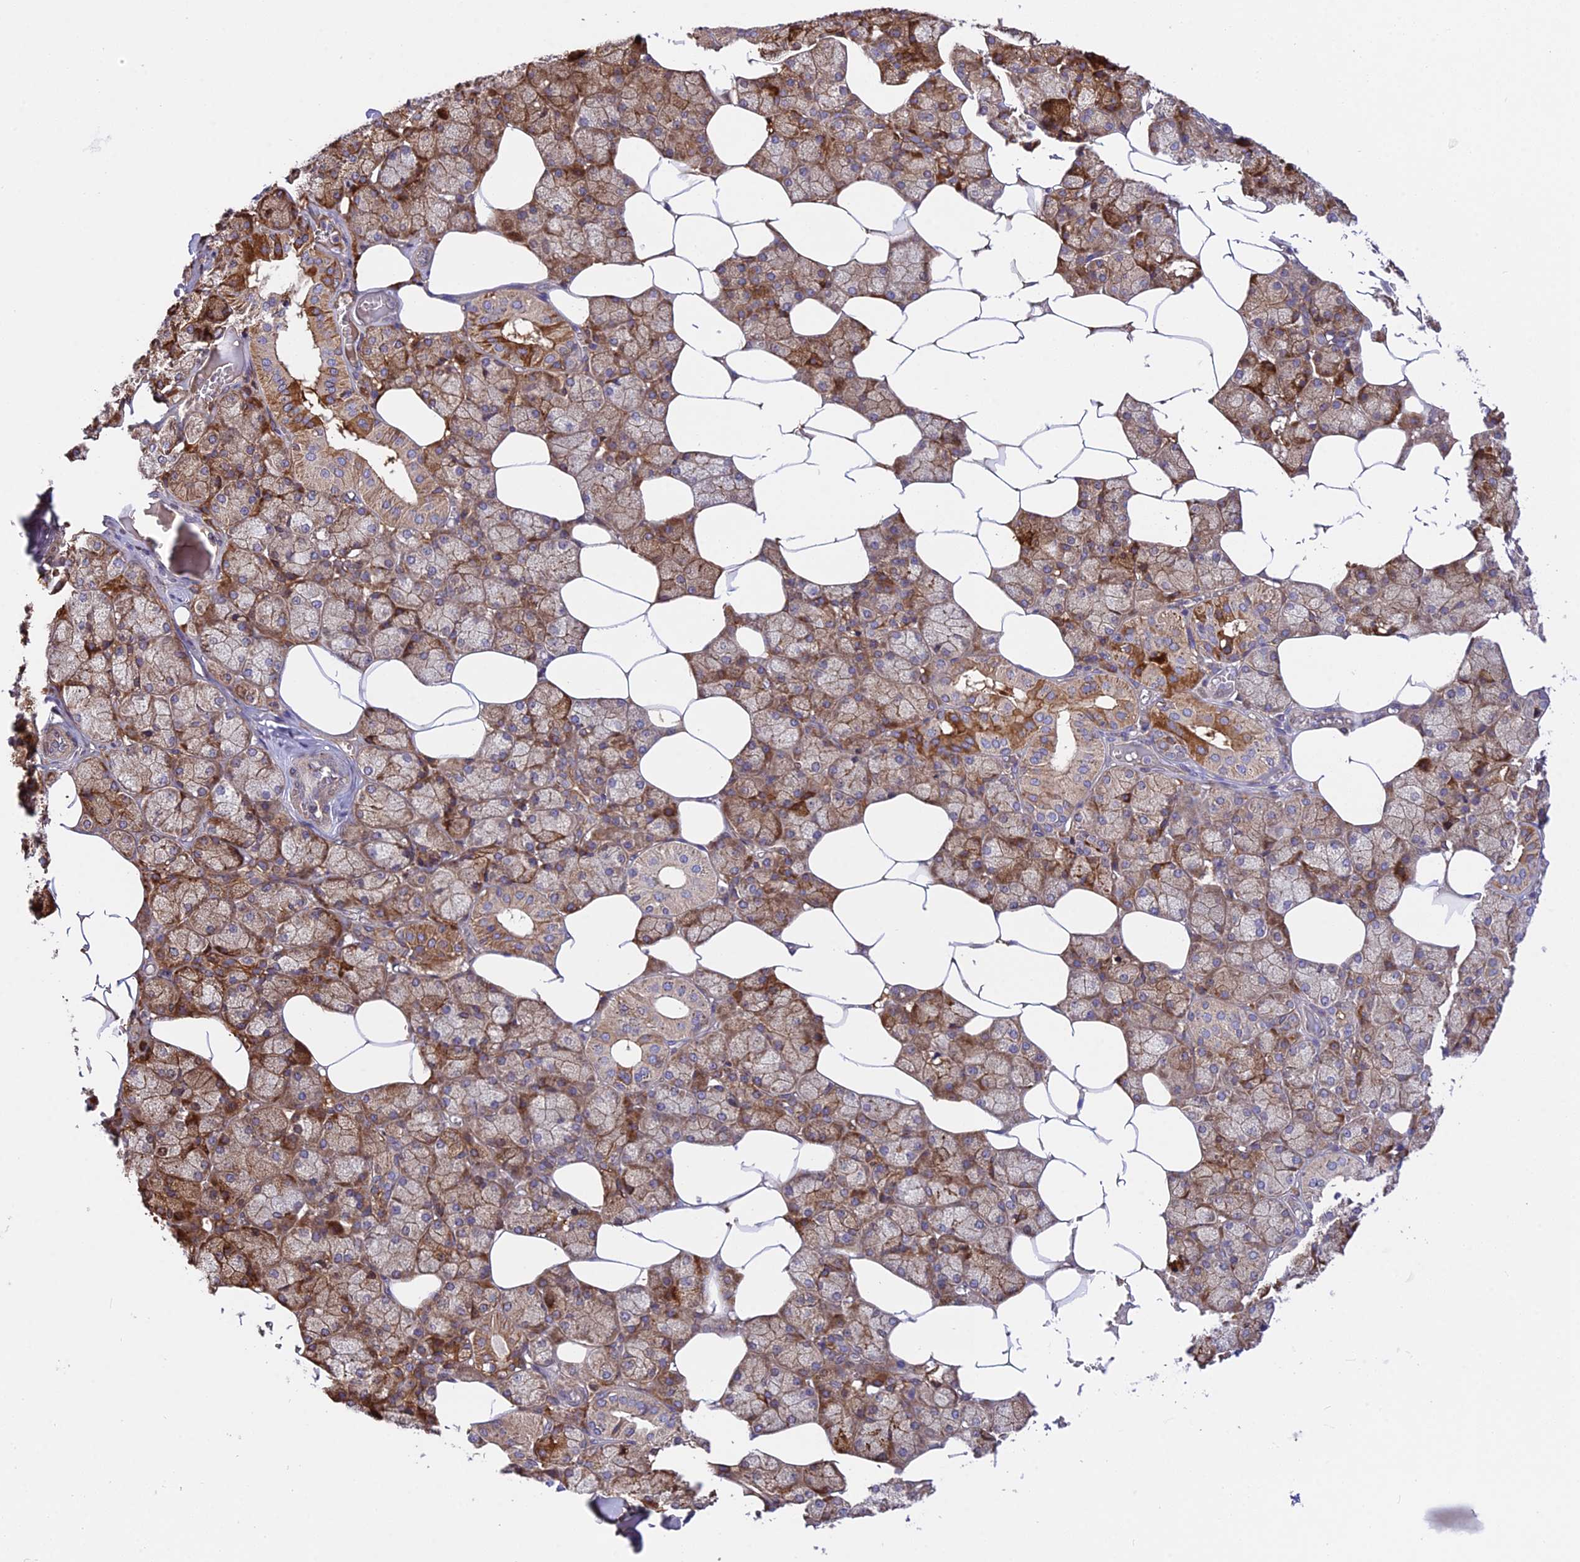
{"staining": {"intensity": "moderate", "quantity": "25%-75%", "location": "cytoplasmic/membranous"}, "tissue": "salivary gland", "cell_type": "Glandular cells", "image_type": "normal", "snomed": [{"axis": "morphology", "description": "Normal tissue, NOS"}, {"axis": "topography", "description": "Salivary gland"}], "caption": "Approximately 25%-75% of glandular cells in normal salivary gland display moderate cytoplasmic/membranous protein staining as visualized by brown immunohistochemical staining.", "gene": "TRIM43B", "patient": {"sex": "male", "age": 62}}